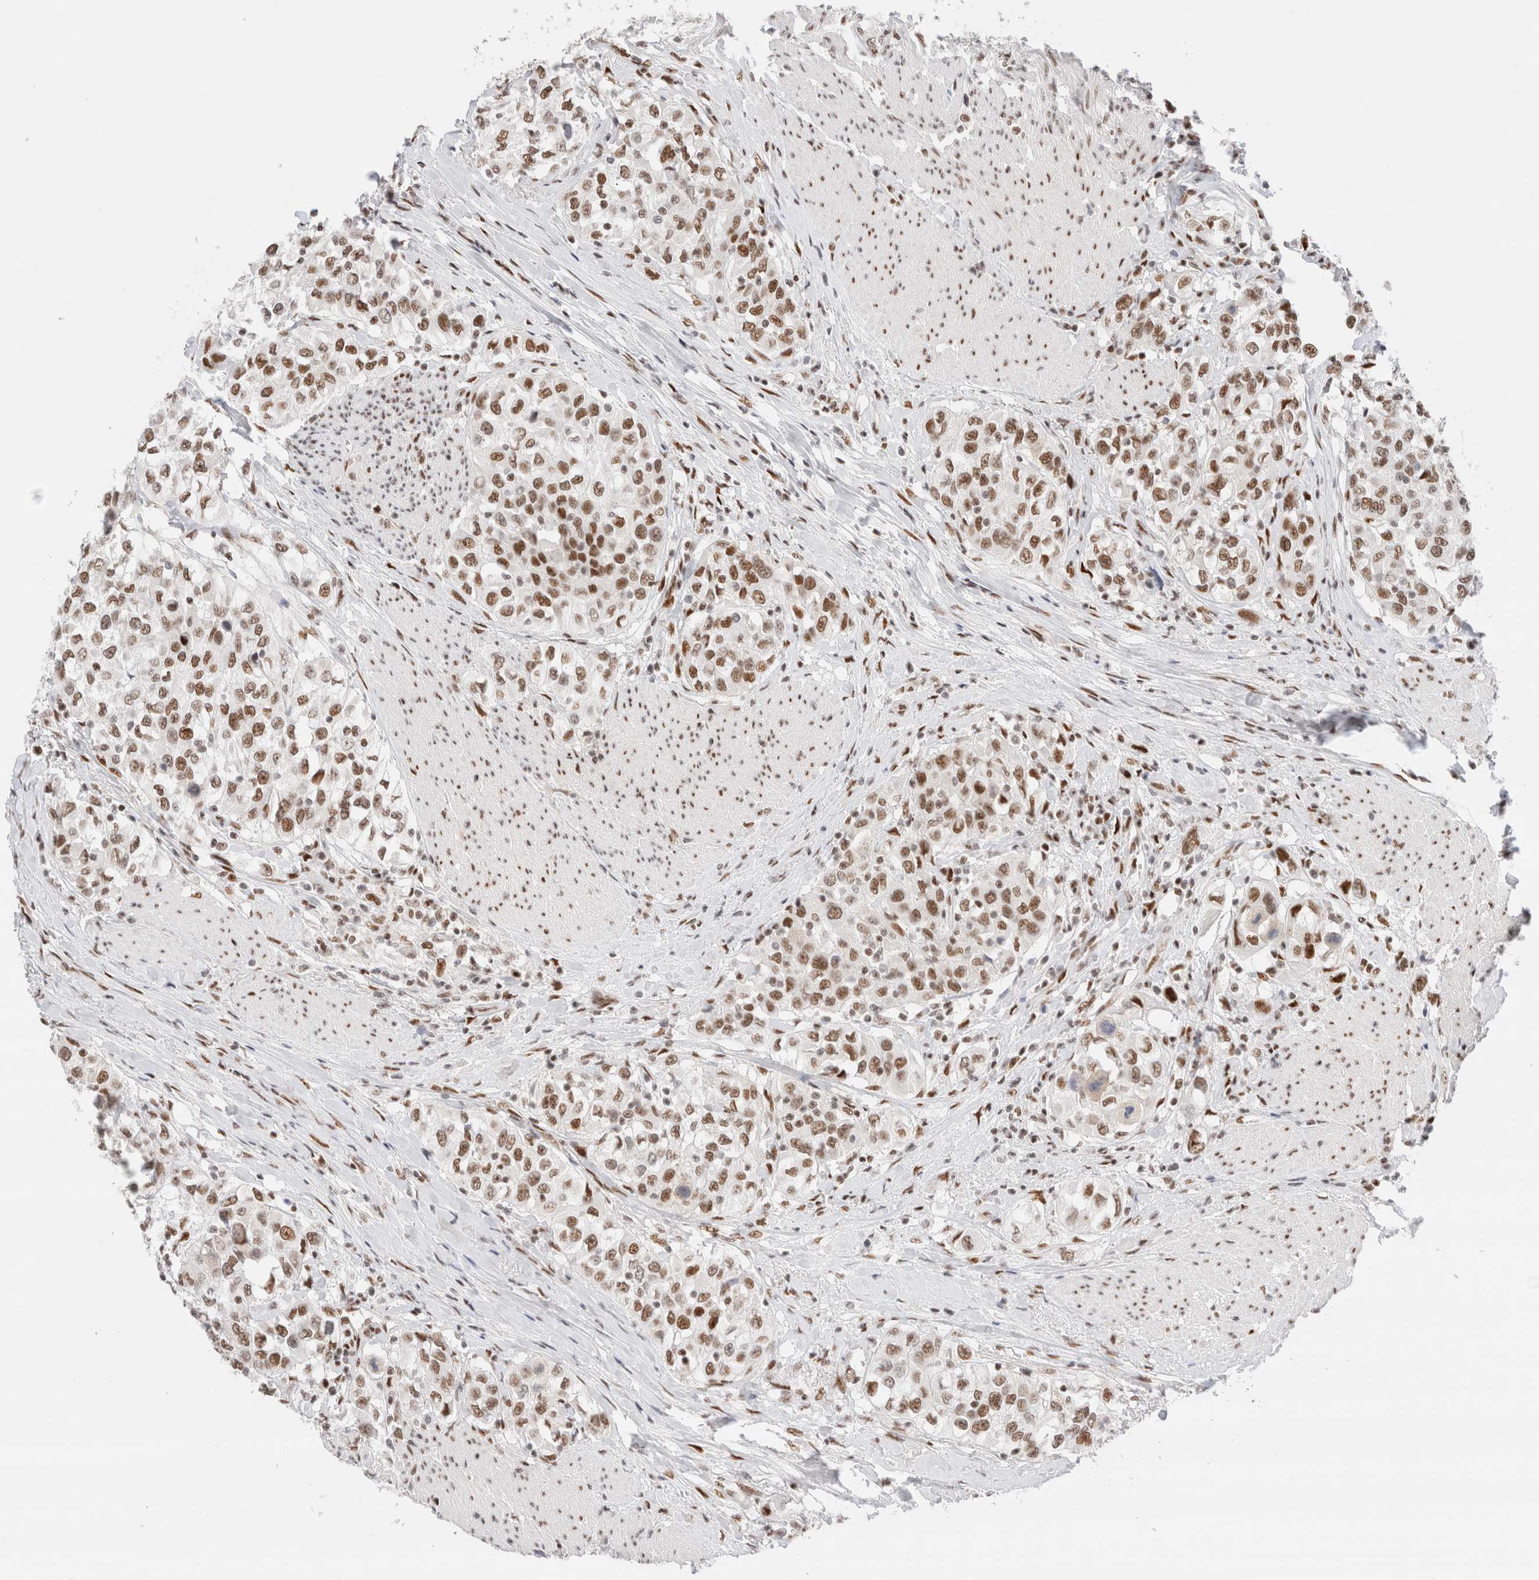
{"staining": {"intensity": "moderate", "quantity": ">75%", "location": "nuclear"}, "tissue": "urothelial cancer", "cell_type": "Tumor cells", "image_type": "cancer", "snomed": [{"axis": "morphology", "description": "Urothelial carcinoma, High grade"}, {"axis": "topography", "description": "Urinary bladder"}], "caption": "DAB (3,3'-diaminobenzidine) immunohistochemical staining of human high-grade urothelial carcinoma exhibits moderate nuclear protein positivity in about >75% of tumor cells.", "gene": "ZNF282", "patient": {"sex": "female", "age": 80}}